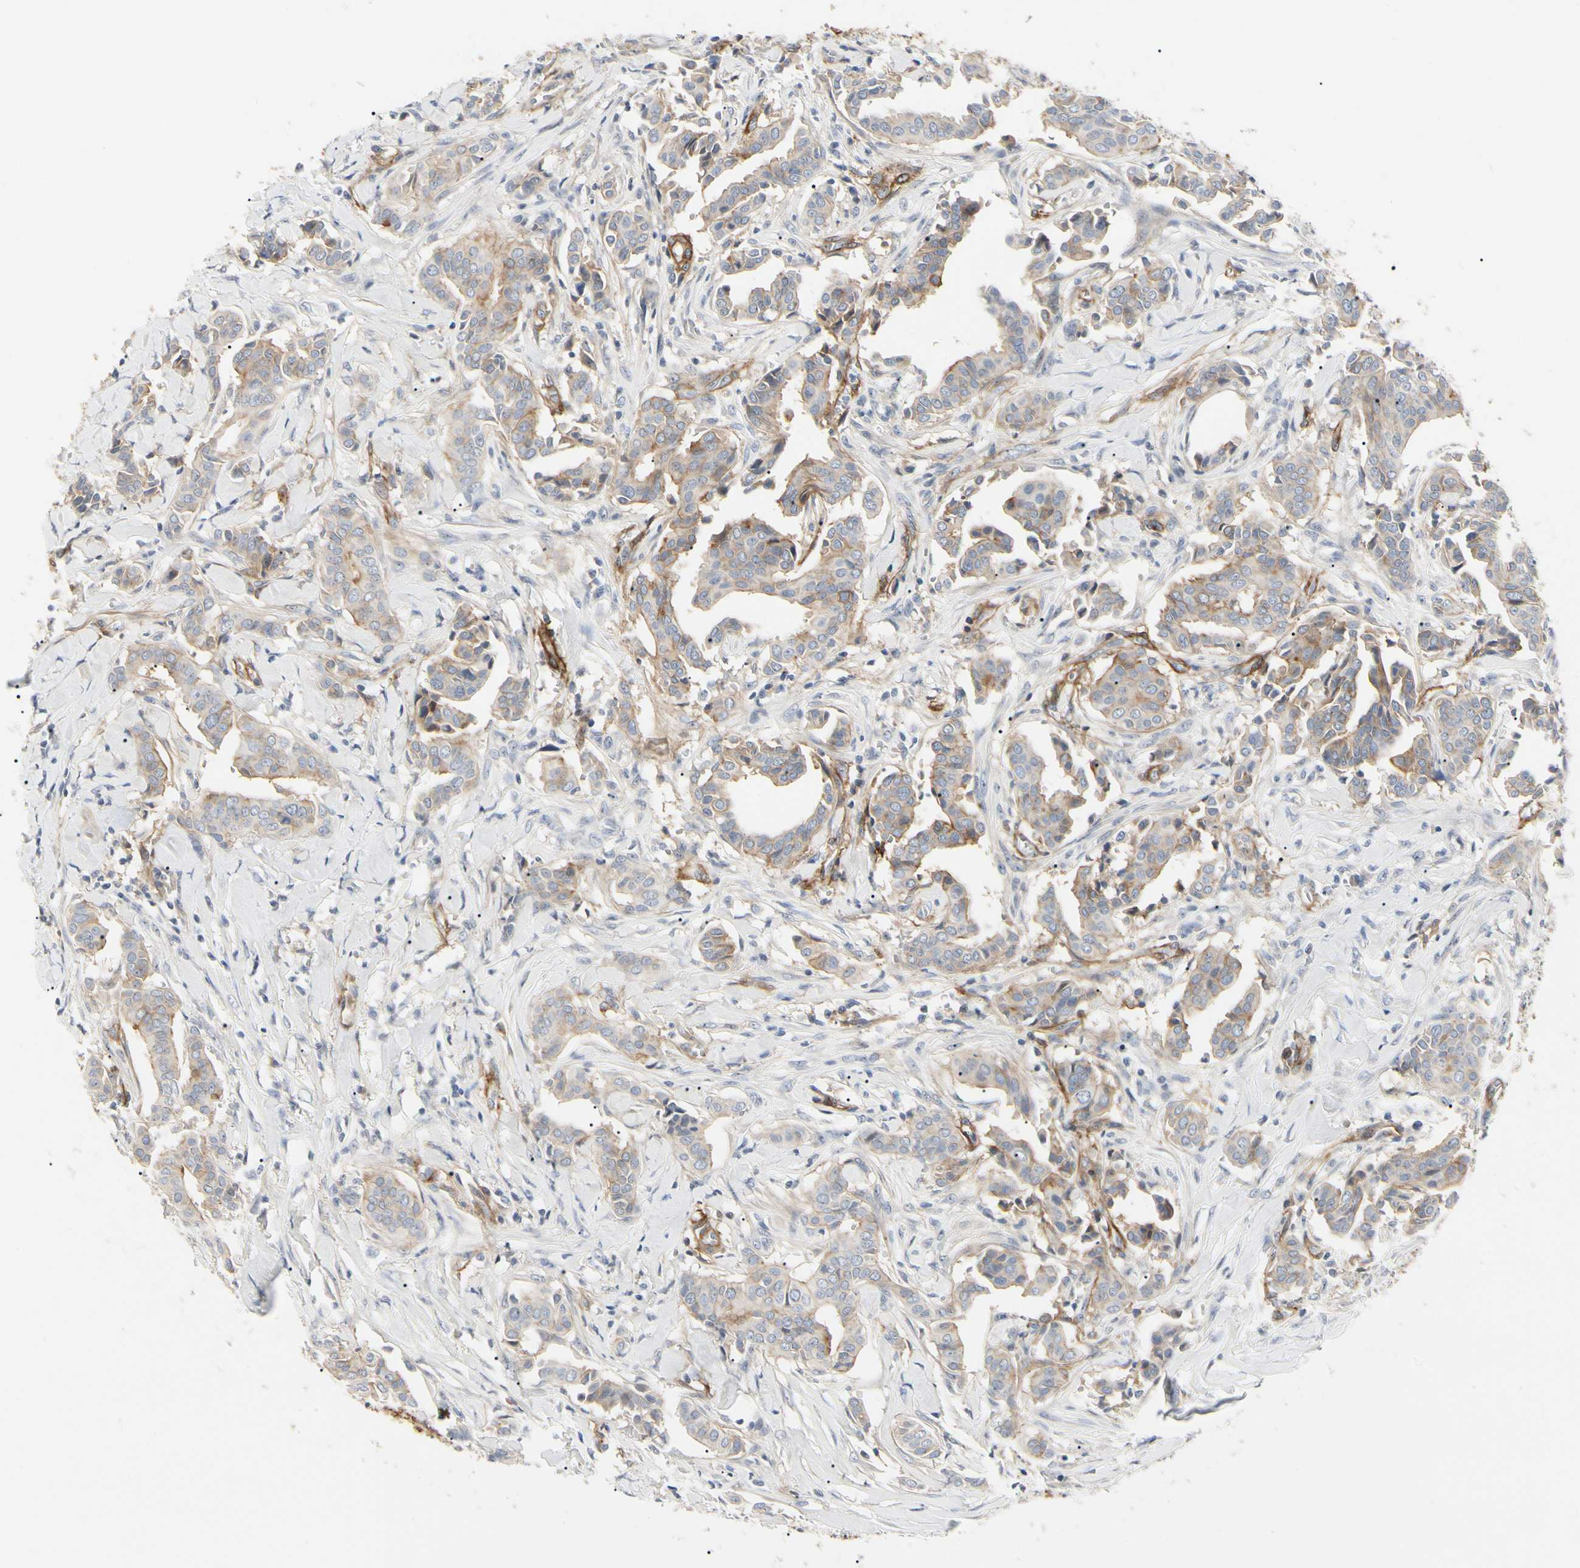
{"staining": {"intensity": "weak", "quantity": "25%-75%", "location": "cytoplasmic/membranous"}, "tissue": "head and neck cancer", "cell_type": "Tumor cells", "image_type": "cancer", "snomed": [{"axis": "morphology", "description": "Adenocarcinoma, NOS"}, {"axis": "topography", "description": "Salivary gland"}, {"axis": "topography", "description": "Head-Neck"}], "caption": "Tumor cells demonstrate low levels of weak cytoplasmic/membranous expression in approximately 25%-75% of cells in head and neck cancer (adenocarcinoma).", "gene": "GGT5", "patient": {"sex": "female", "age": 59}}